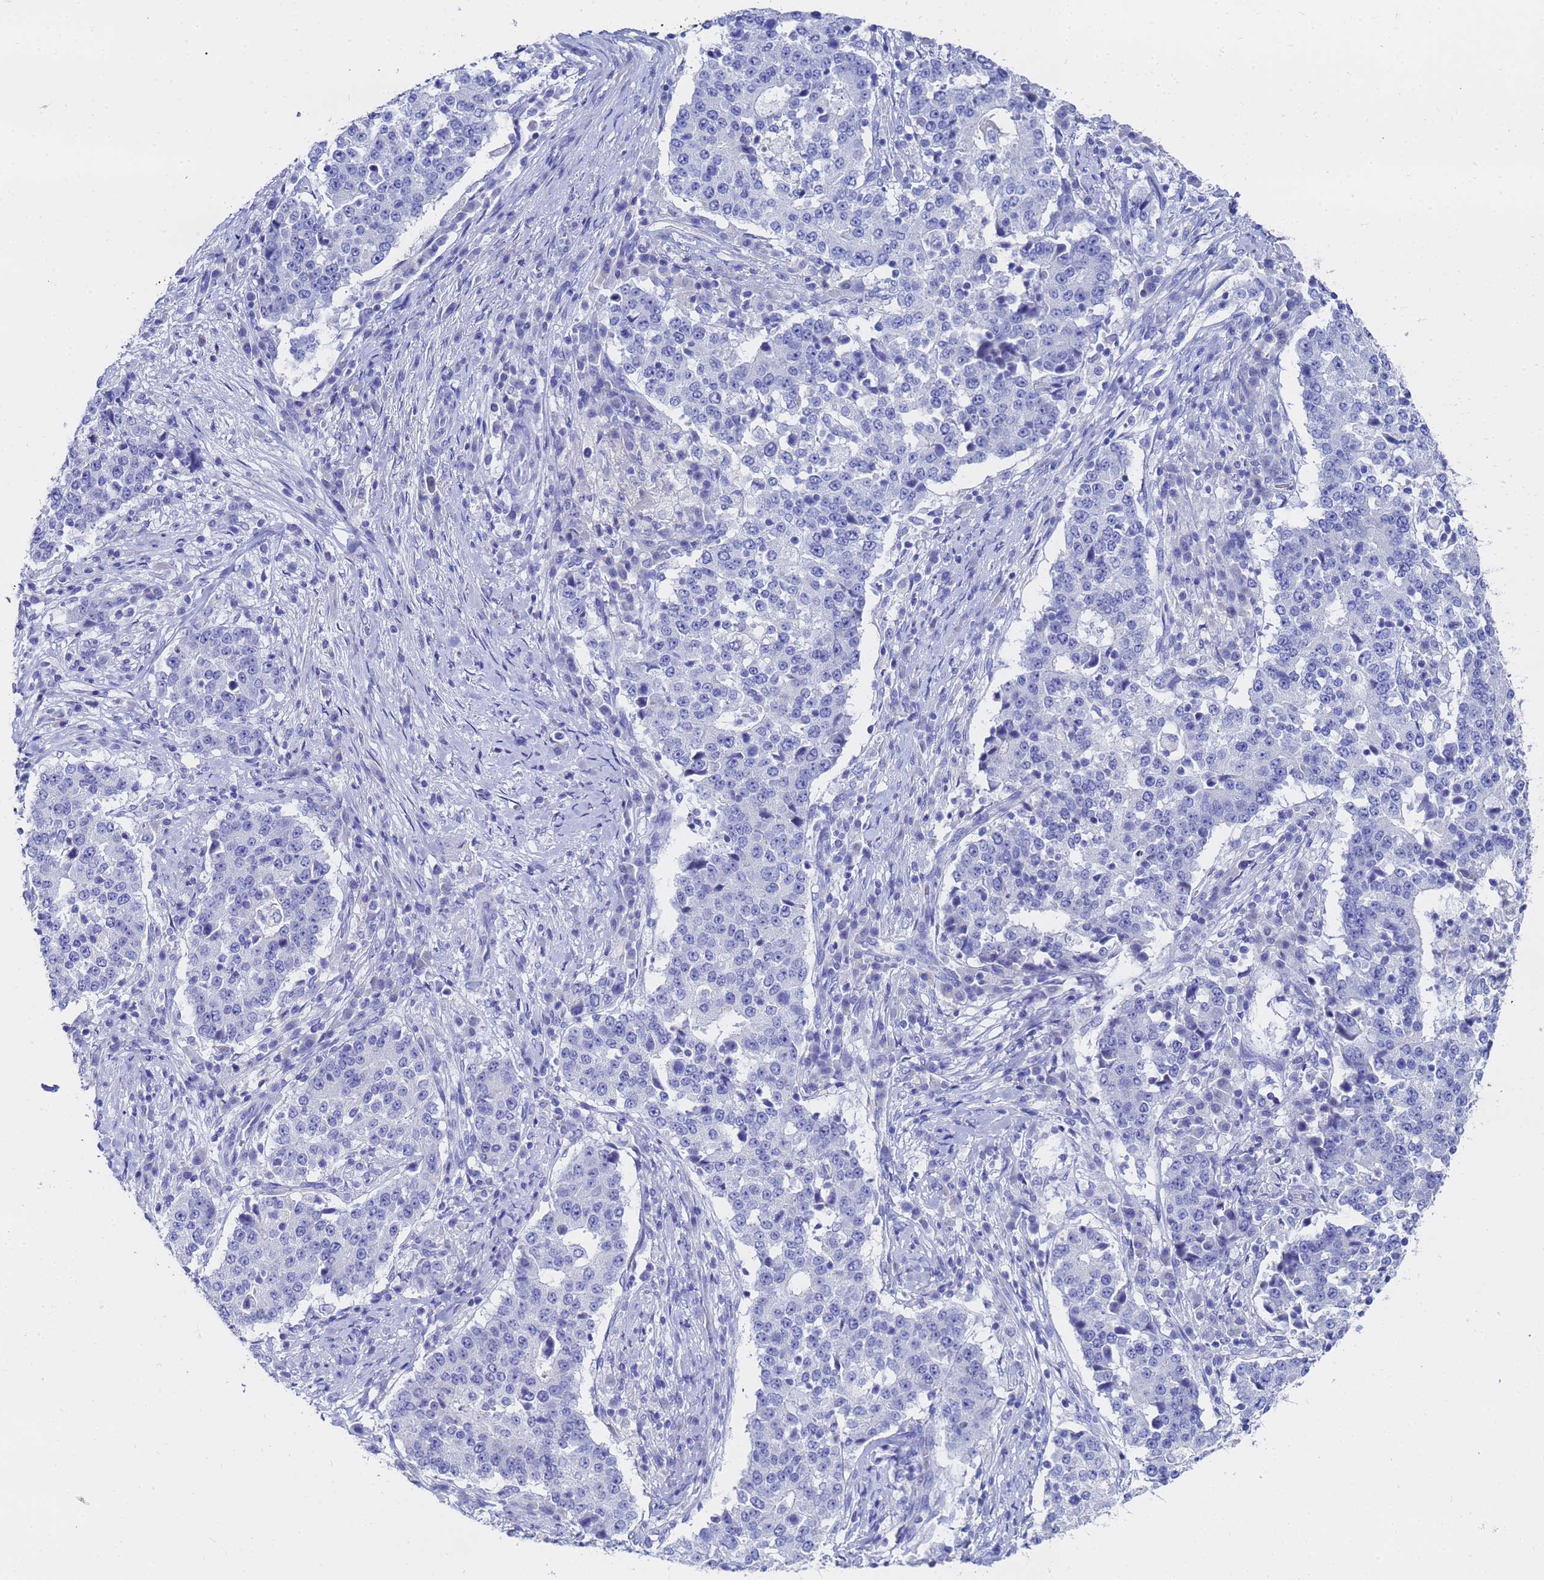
{"staining": {"intensity": "negative", "quantity": "none", "location": "none"}, "tissue": "stomach cancer", "cell_type": "Tumor cells", "image_type": "cancer", "snomed": [{"axis": "morphology", "description": "Adenocarcinoma, NOS"}, {"axis": "topography", "description": "Stomach"}], "caption": "Stomach cancer was stained to show a protein in brown. There is no significant expression in tumor cells.", "gene": "C2orf72", "patient": {"sex": "male", "age": 59}}